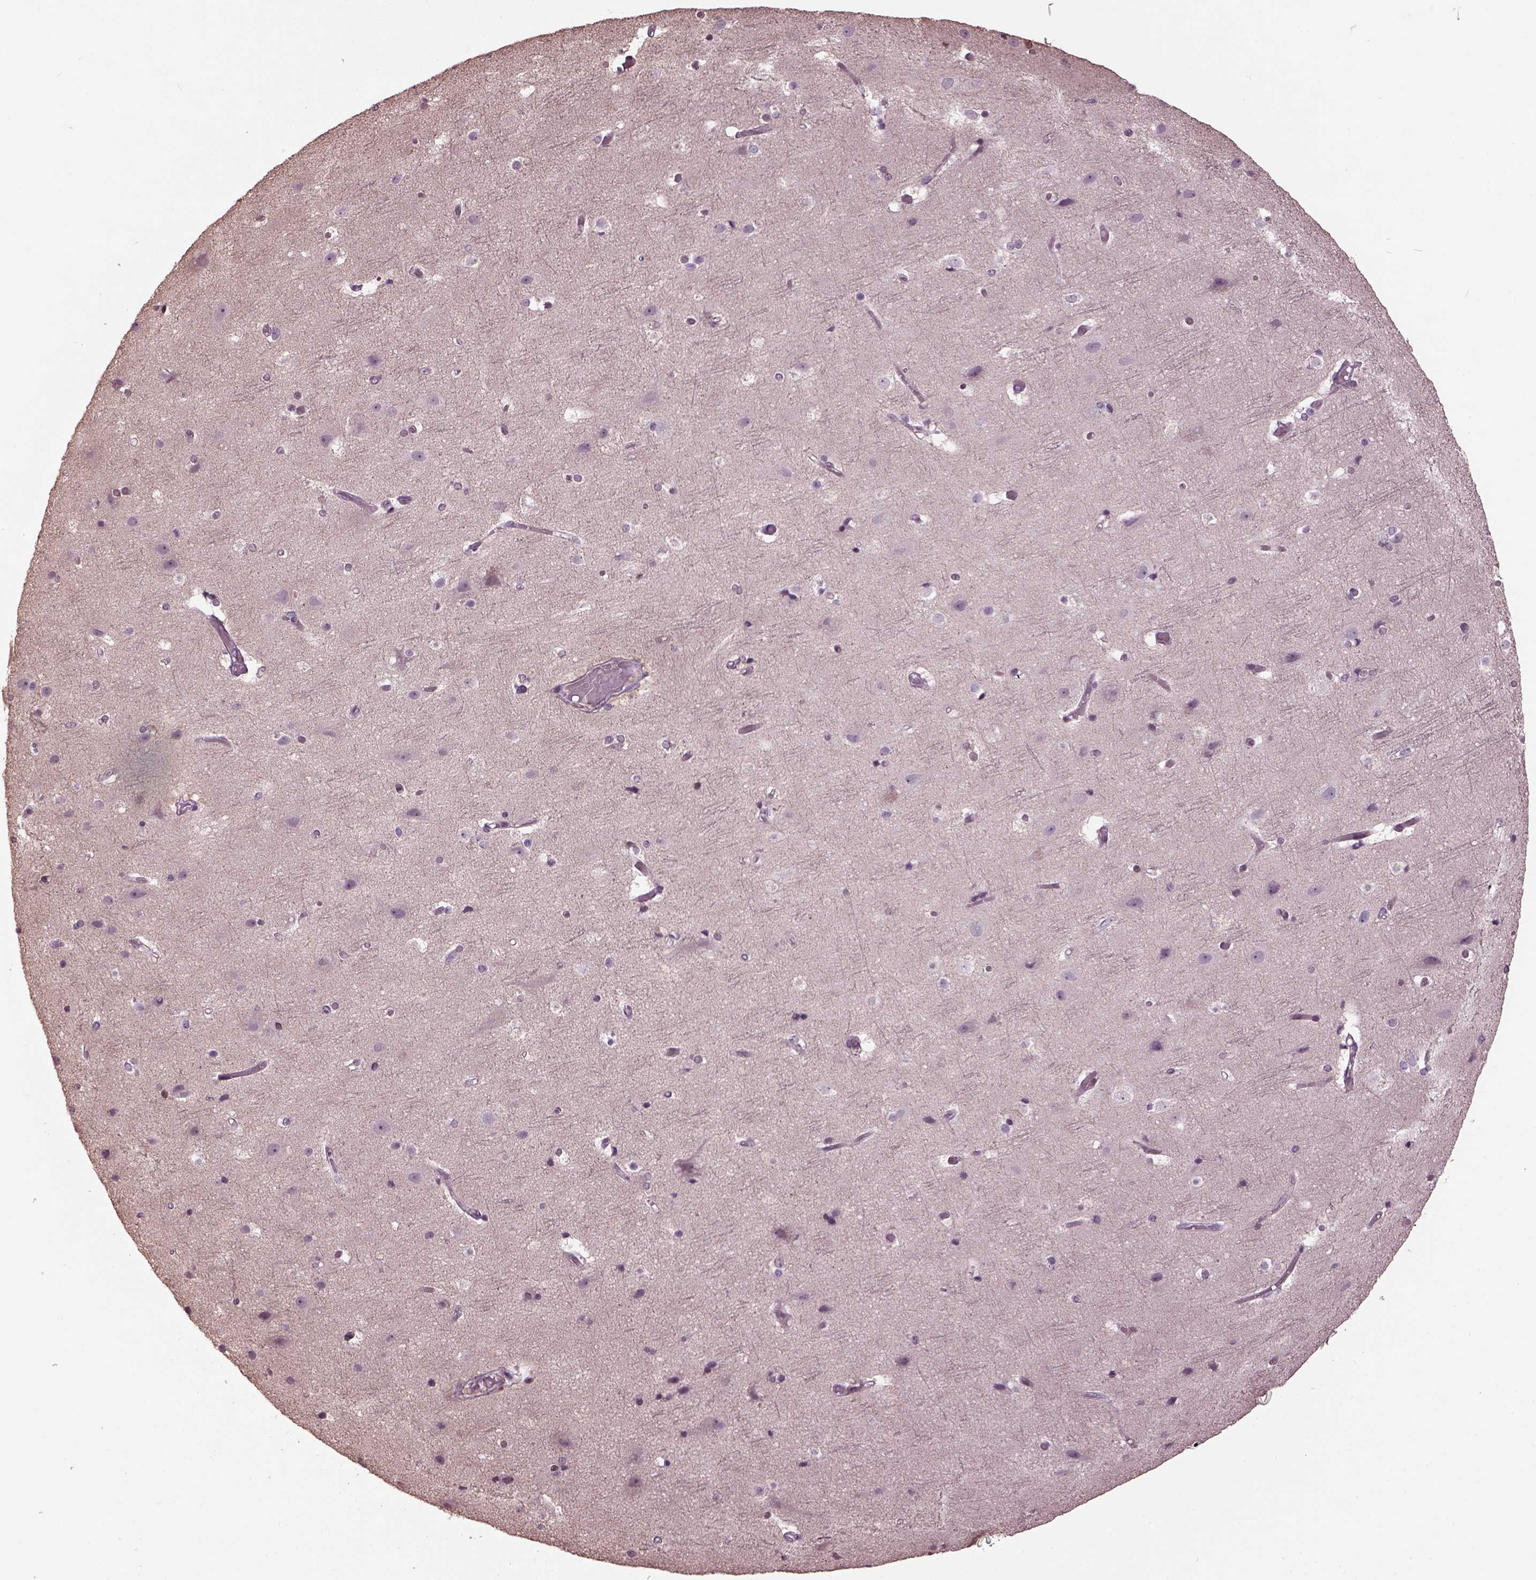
{"staining": {"intensity": "negative", "quantity": "none", "location": "none"}, "tissue": "cerebral cortex", "cell_type": "Endothelial cells", "image_type": "normal", "snomed": [{"axis": "morphology", "description": "Normal tissue, NOS"}, {"axis": "topography", "description": "Cerebral cortex"}], "caption": "DAB (3,3'-diaminobenzidine) immunohistochemical staining of normal cerebral cortex demonstrates no significant staining in endothelial cells. (DAB immunohistochemistry (IHC) with hematoxylin counter stain).", "gene": "GAL", "patient": {"sex": "female", "age": 52}}